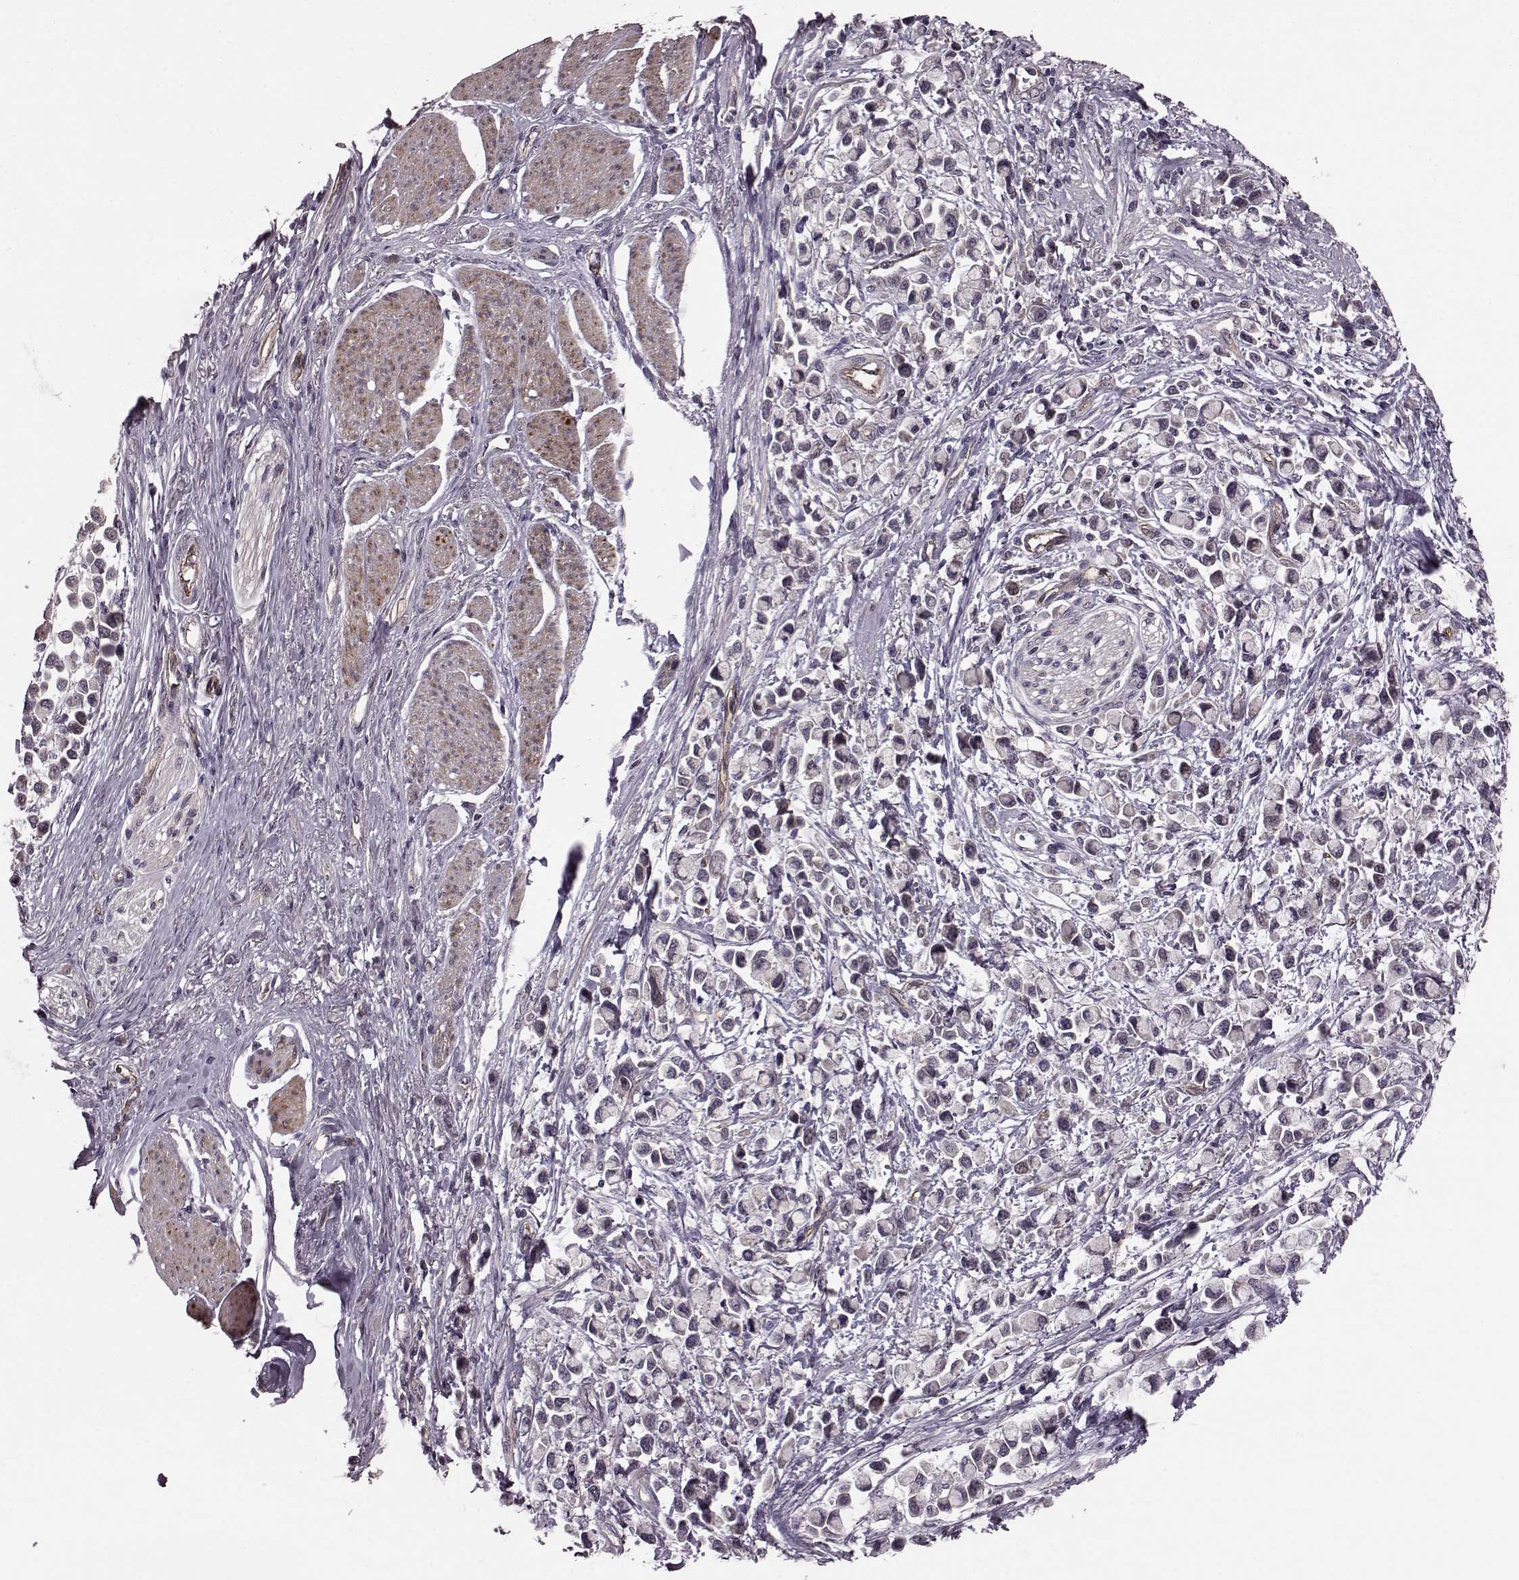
{"staining": {"intensity": "negative", "quantity": "none", "location": "none"}, "tissue": "stomach cancer", "cell_type": "Tumor cells", "image_type": "cancer", "snomed": [{"axis": "morphology", "description": "Adenocarcinoma, NOS"}, {"axis": "topography", "description": "Stomach"}], "caption": "The micrograph exhibits no significant staining in tumor cells of stomach cancer.", "gene": "SYNPO", "patient": {"sex": "female", "age": 81}}